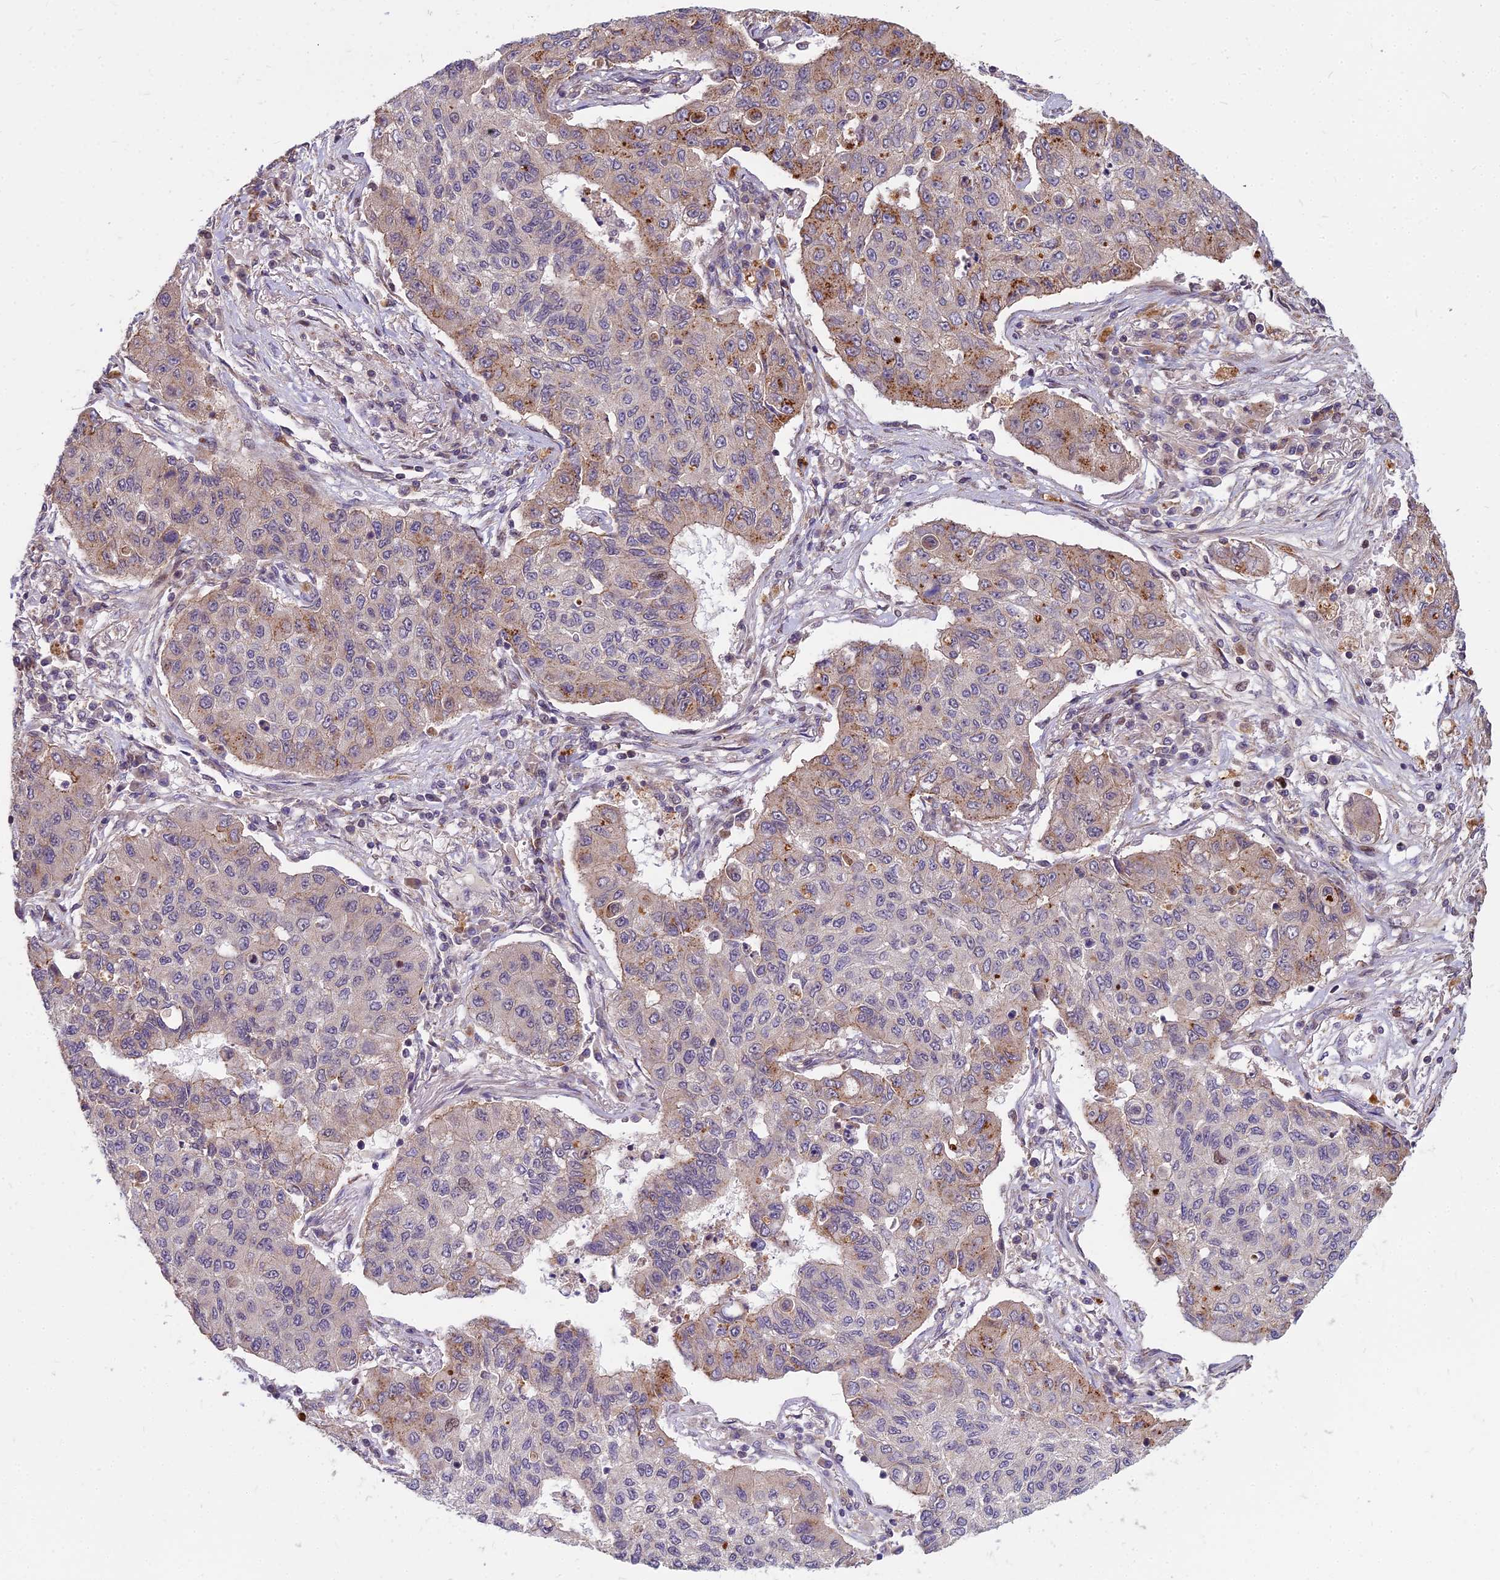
{"staining": {"intensity": "moderate", "quantity": "<25%", "location": "cytoplasmic/membranous"}, "tissue": "lung cancer", "cell_type": "Tumor cells", "image_type": "cancer", "snomed": [{"axis": "morphology", "description": "Squamous cell carcinoma, NOS"}, {"axis": "topography", "description": "Lung"}], "caption": "Immunohistochemistry (DAB) staining of lung squamous cell carcinoma exhibits moderate cytoplasmic/membranous protein positivity in approximately <25% of tumor cells.", "gene": "GLYATL3", "patient": {"sex": "male", "age": 74}}